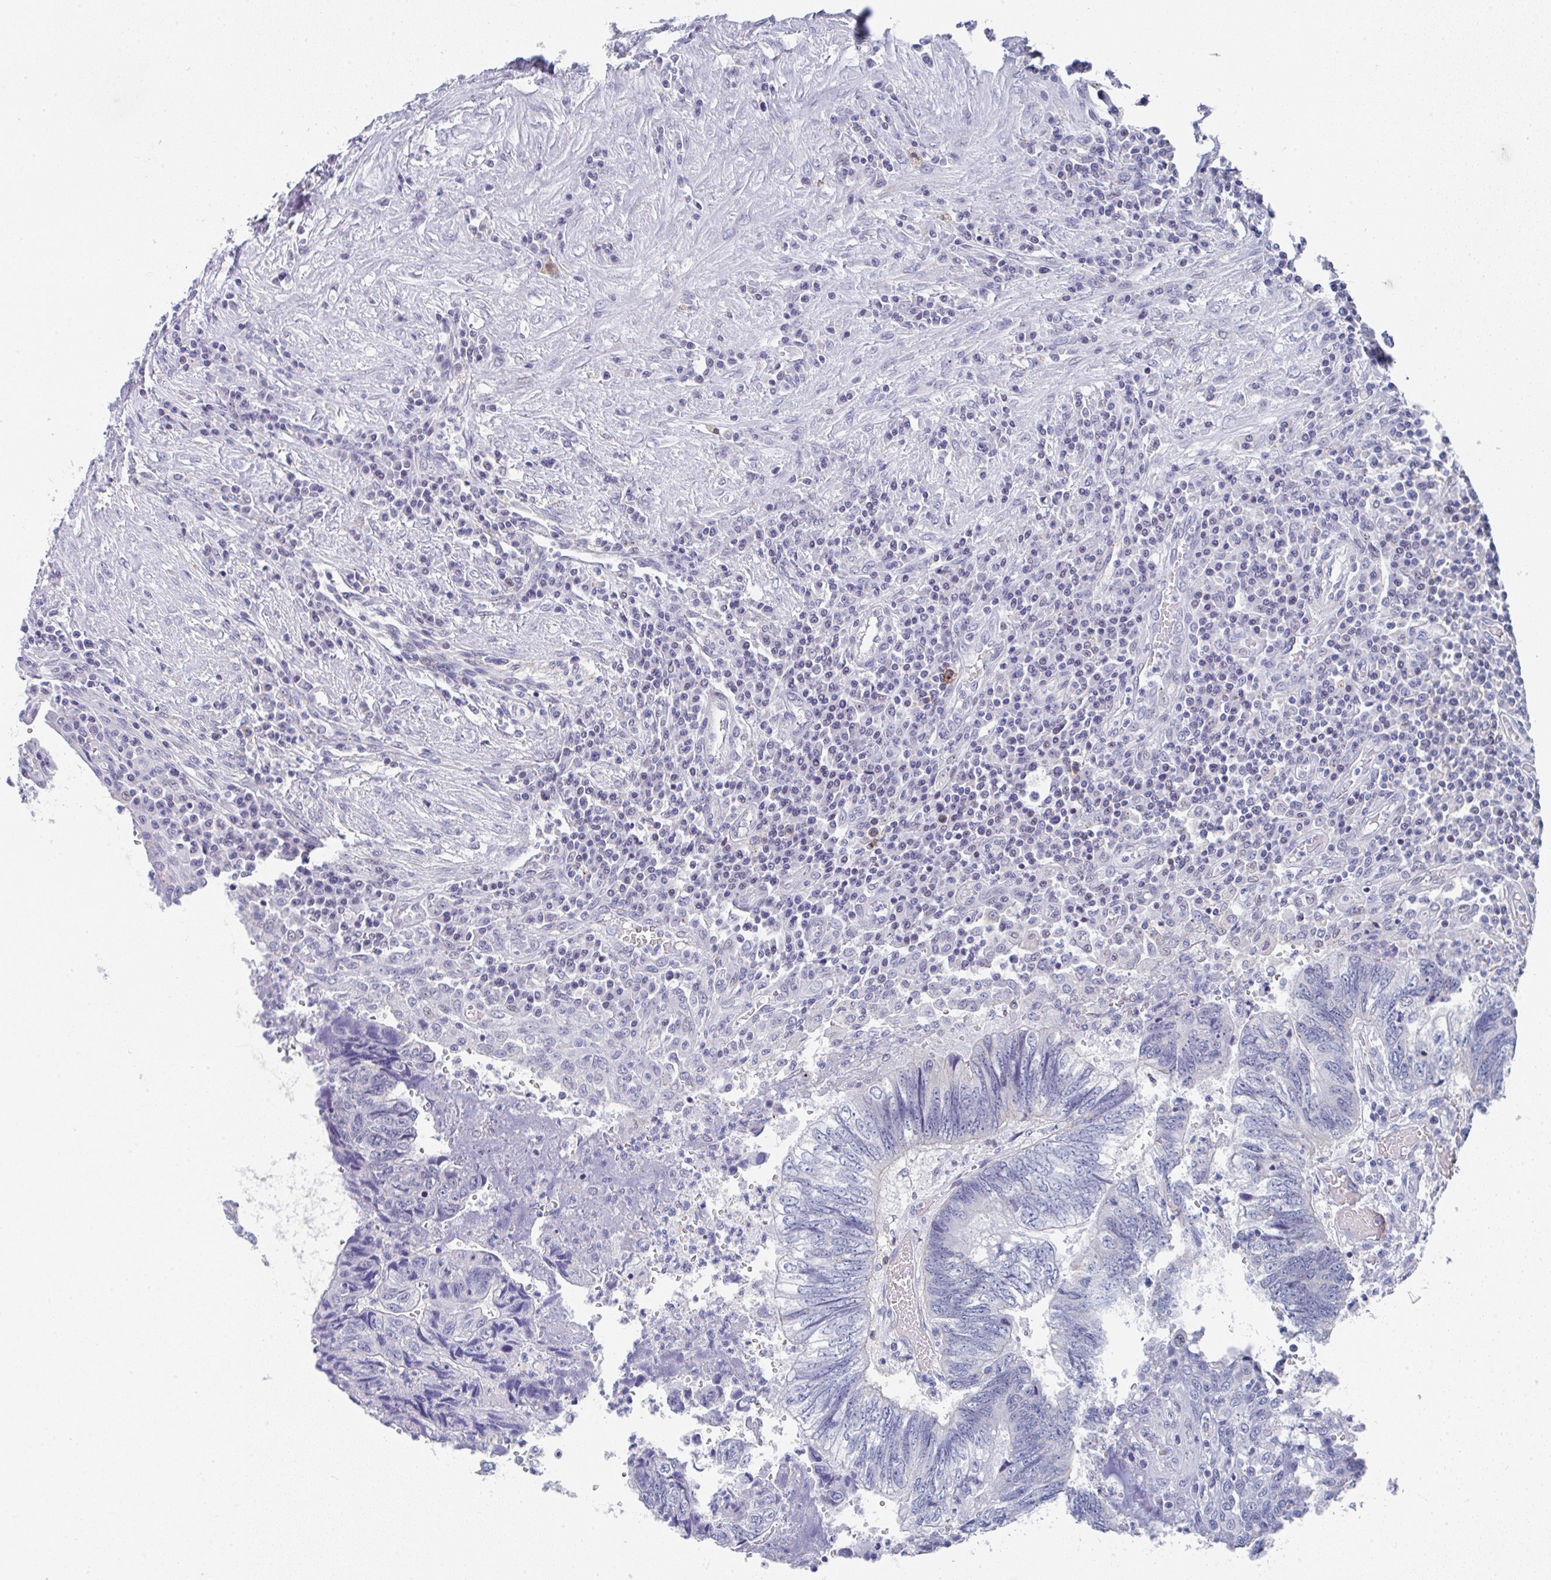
{"staining": {"intensity": "negative", "quantity": "none", "location": "none"}, "tissue": "colorectal cancer", "cell_type": "Tumor cells", "image_type": "cancer", "snomed": [{"axis": "morphology", "description": "Adenocarcinoma, NOS"}, {"axis": "topography", "description": "Colon"}], "caption": "High magnification brightfield microscopy of adenocarcinoma (colorectal) stained with DAB (brown) and counterstained with hematoxylin (blue): tumor cells show no significant positivity. (Immunohistochemistry, brightfield microscopy, high magnification).", "gene": "TNFRSF8", "patient": {"sex": "male", "age": 86}}